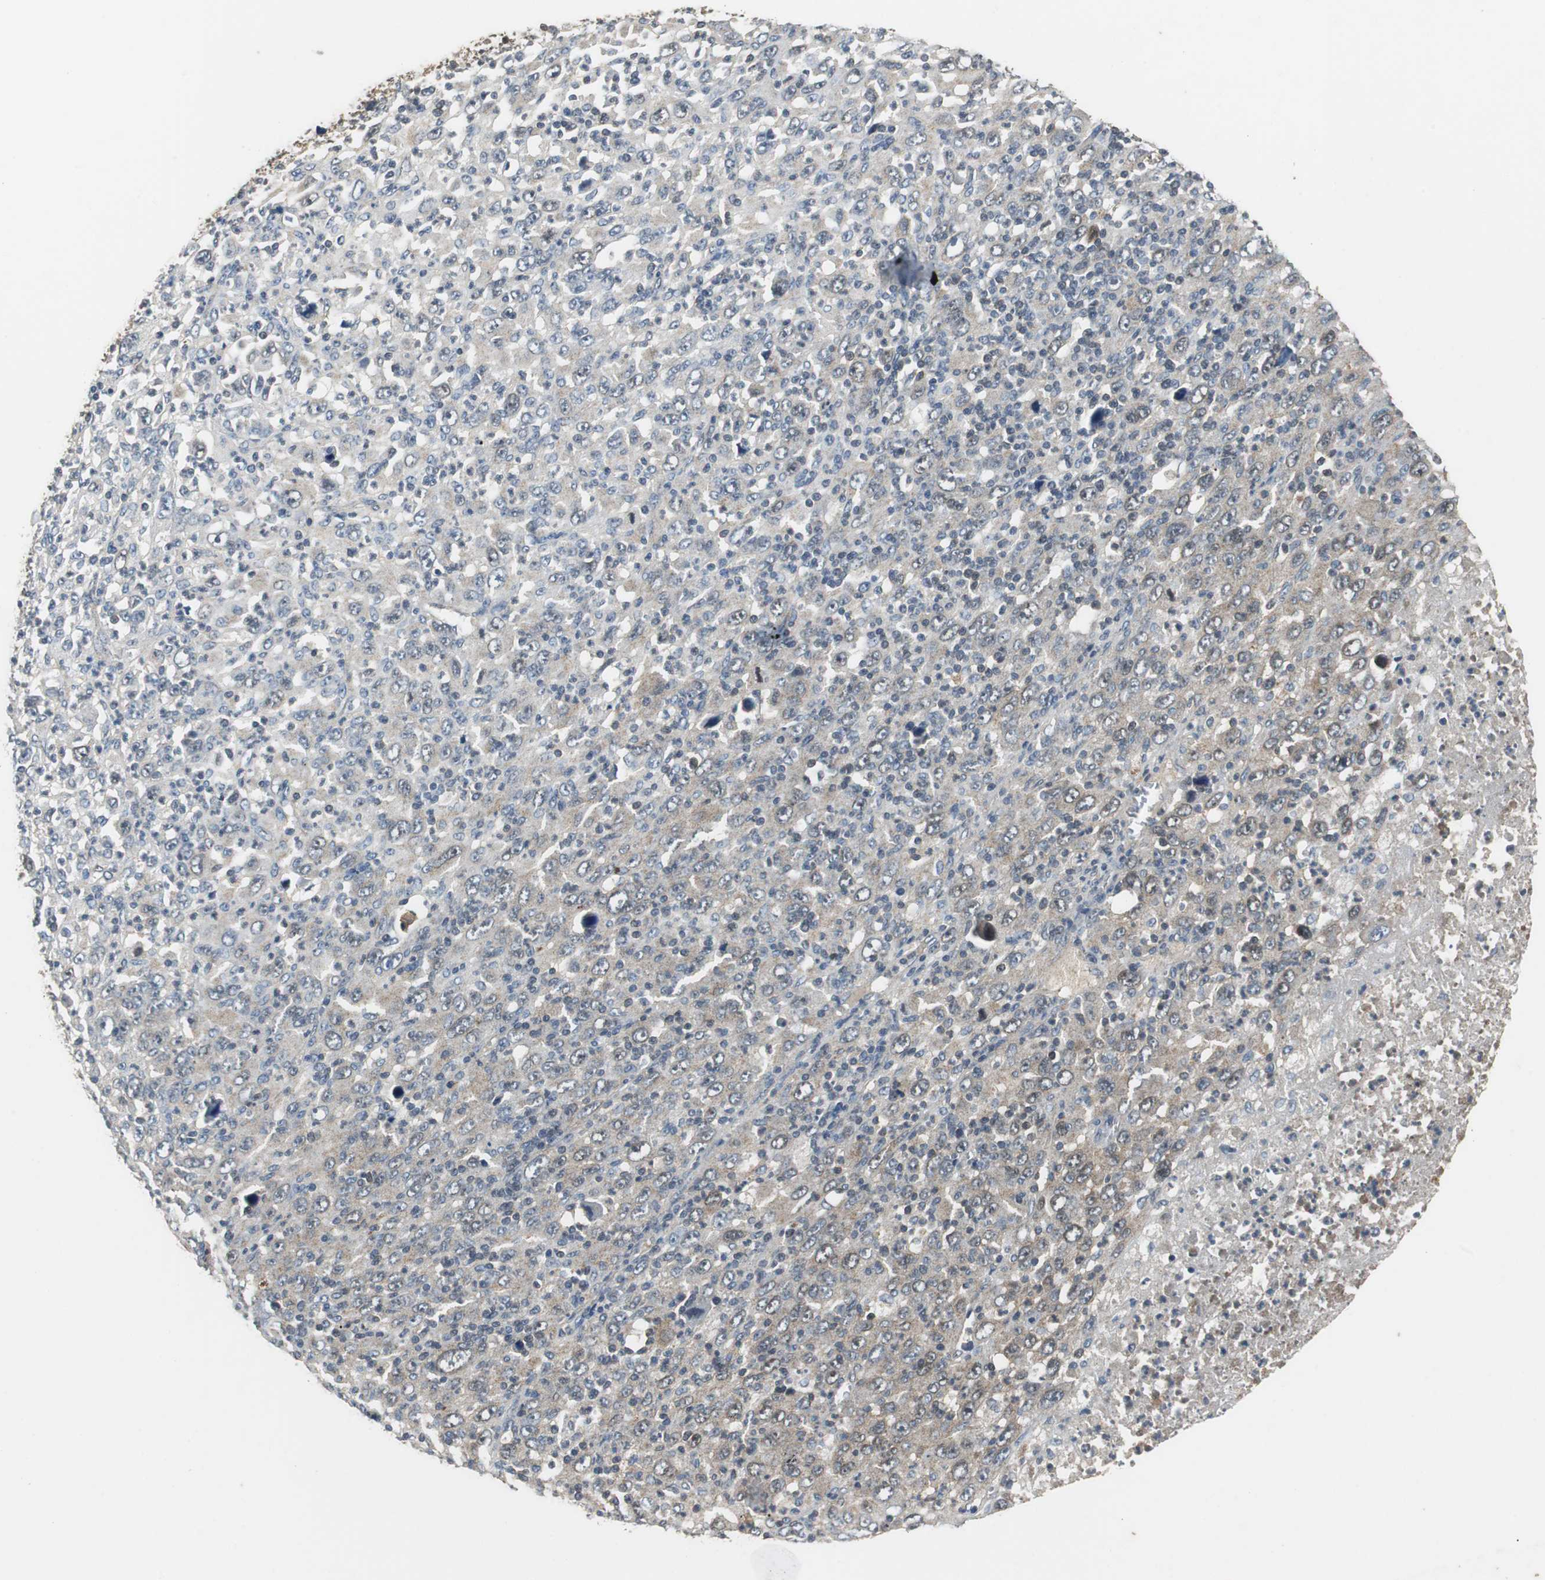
{"staining": {"intensity": "weak", "quantity": "25%-75%", "location": "cytoplasmic/membranous"}, "tissue": "melanoma", "cell_type": "Tumor cells", "image_type": "cancer", "snomed": [{"axis": "morphology", "description": "Malignant melanoma, Metastatic site"}, {"axis": "topography", "description": "Skin"}], "caption": "Immunohistochemistry (IHC) micrograph of neoplastic tissue: malignant melanoma (metastatic site) stained using IHC reveals low levels of weak protein expression localized specifically in the cytoplasmic/membranous of tumor cells, appearing as a cytoplasmic/membranous brown color.", "gene": "VBP1", "patient": {"sex": "female", "age": 56}}